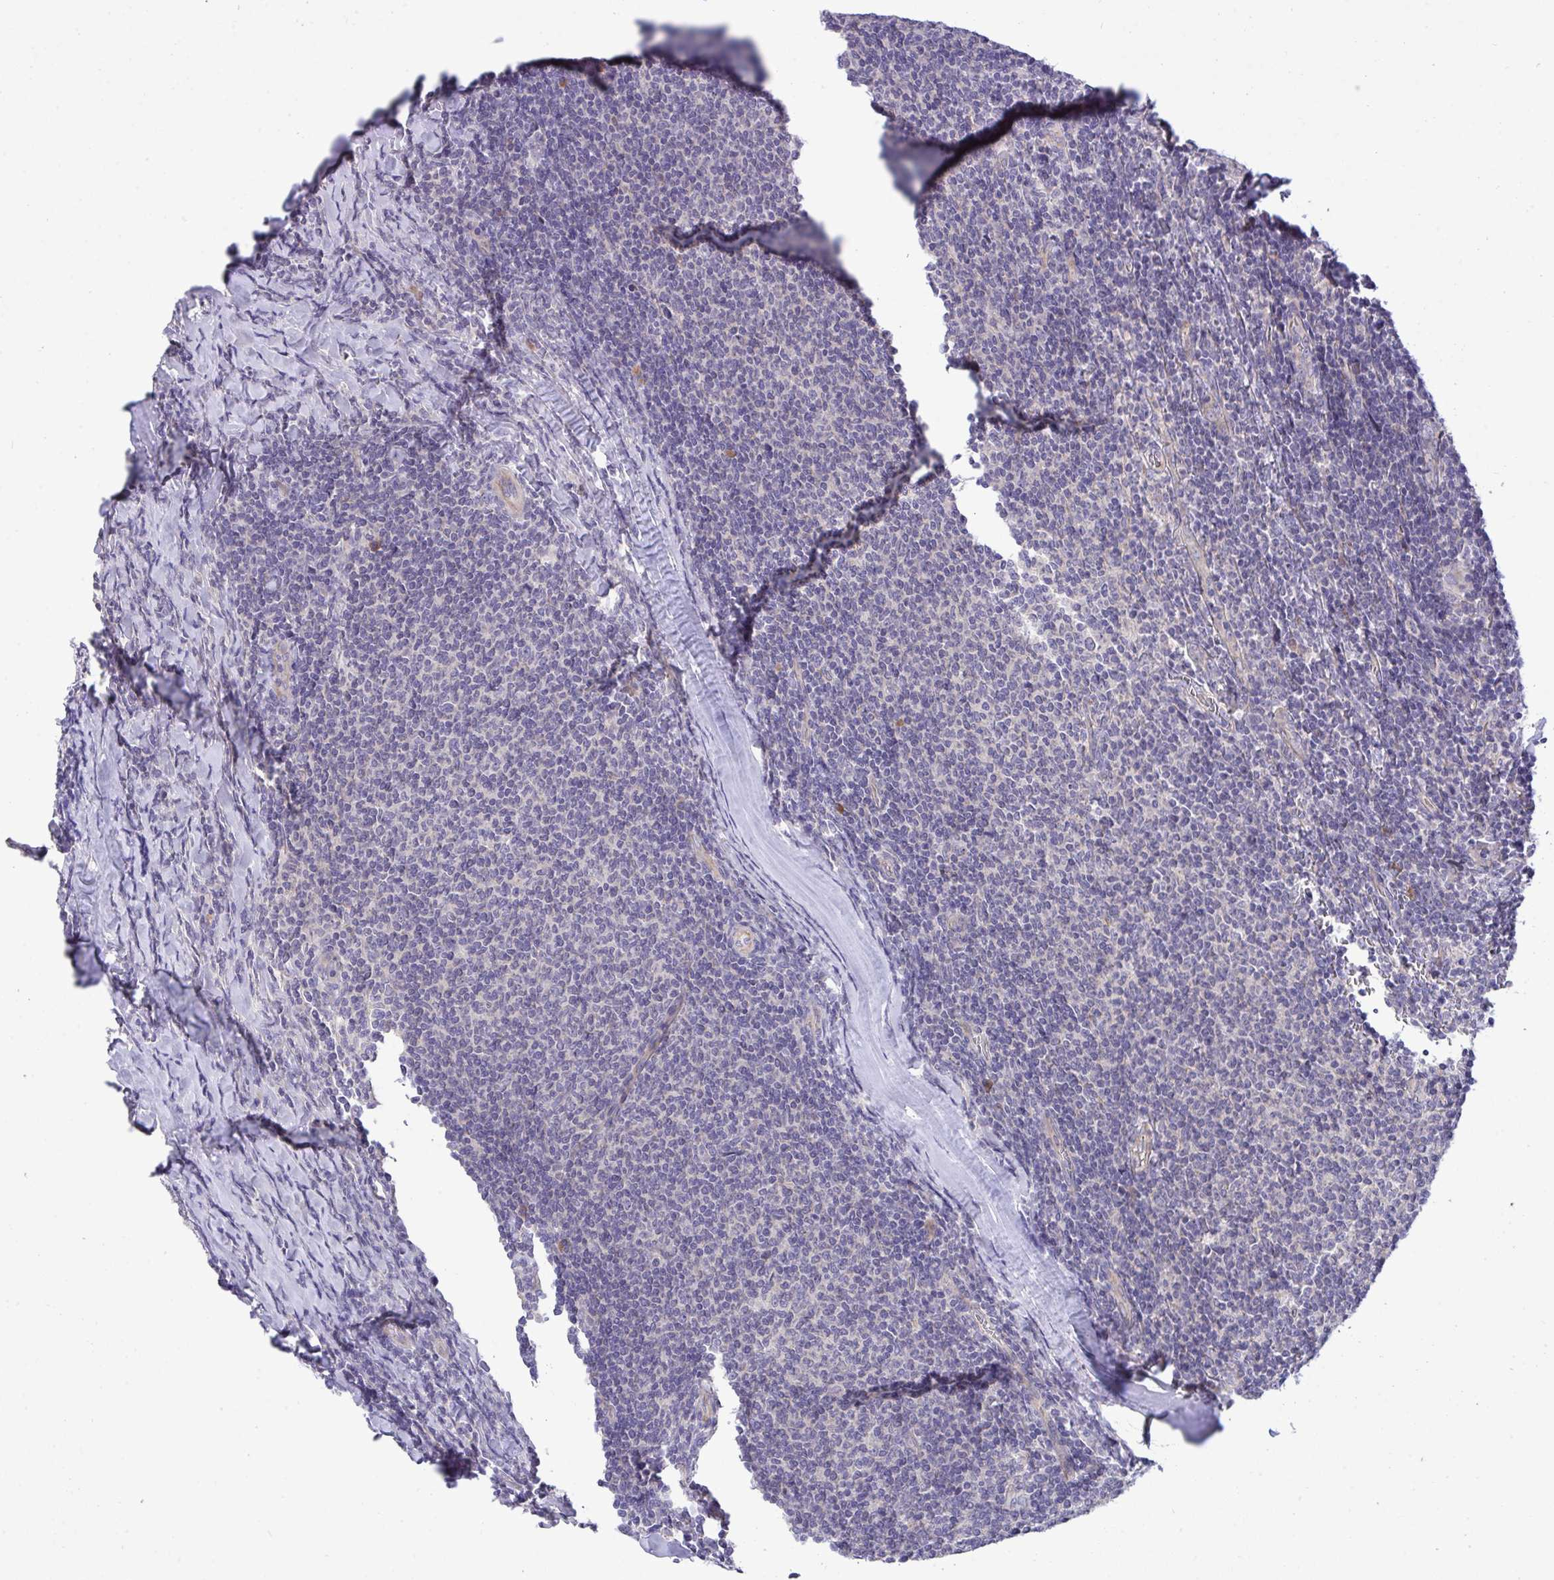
{"staining": {"intensity": "negative", "quantity": "none", "location": "none"}, "tissue": "lymphoma", "cell_type": "Tumor cells", "image_type": "cancer", "snomed": [{"axis": "morphology", "description": "Malignant lymphoma, non-Hodgkin's type, Low grade"}, {"axis": "topography", "description": "Lymph node"}], "caption": "This photomicrograph is of low-grade malignant lymphoma, non-Hodgkin's type stained with immunohistochemistry (IHC) to label a protein in brown with the nuclei are counter-stained blue. There is no expression in tumor cells. (Immunohistochemistry, brightfield microscopy, high magnification).", "gene": "ZNF581", "patient": {"sex": "male", "age": 52}}